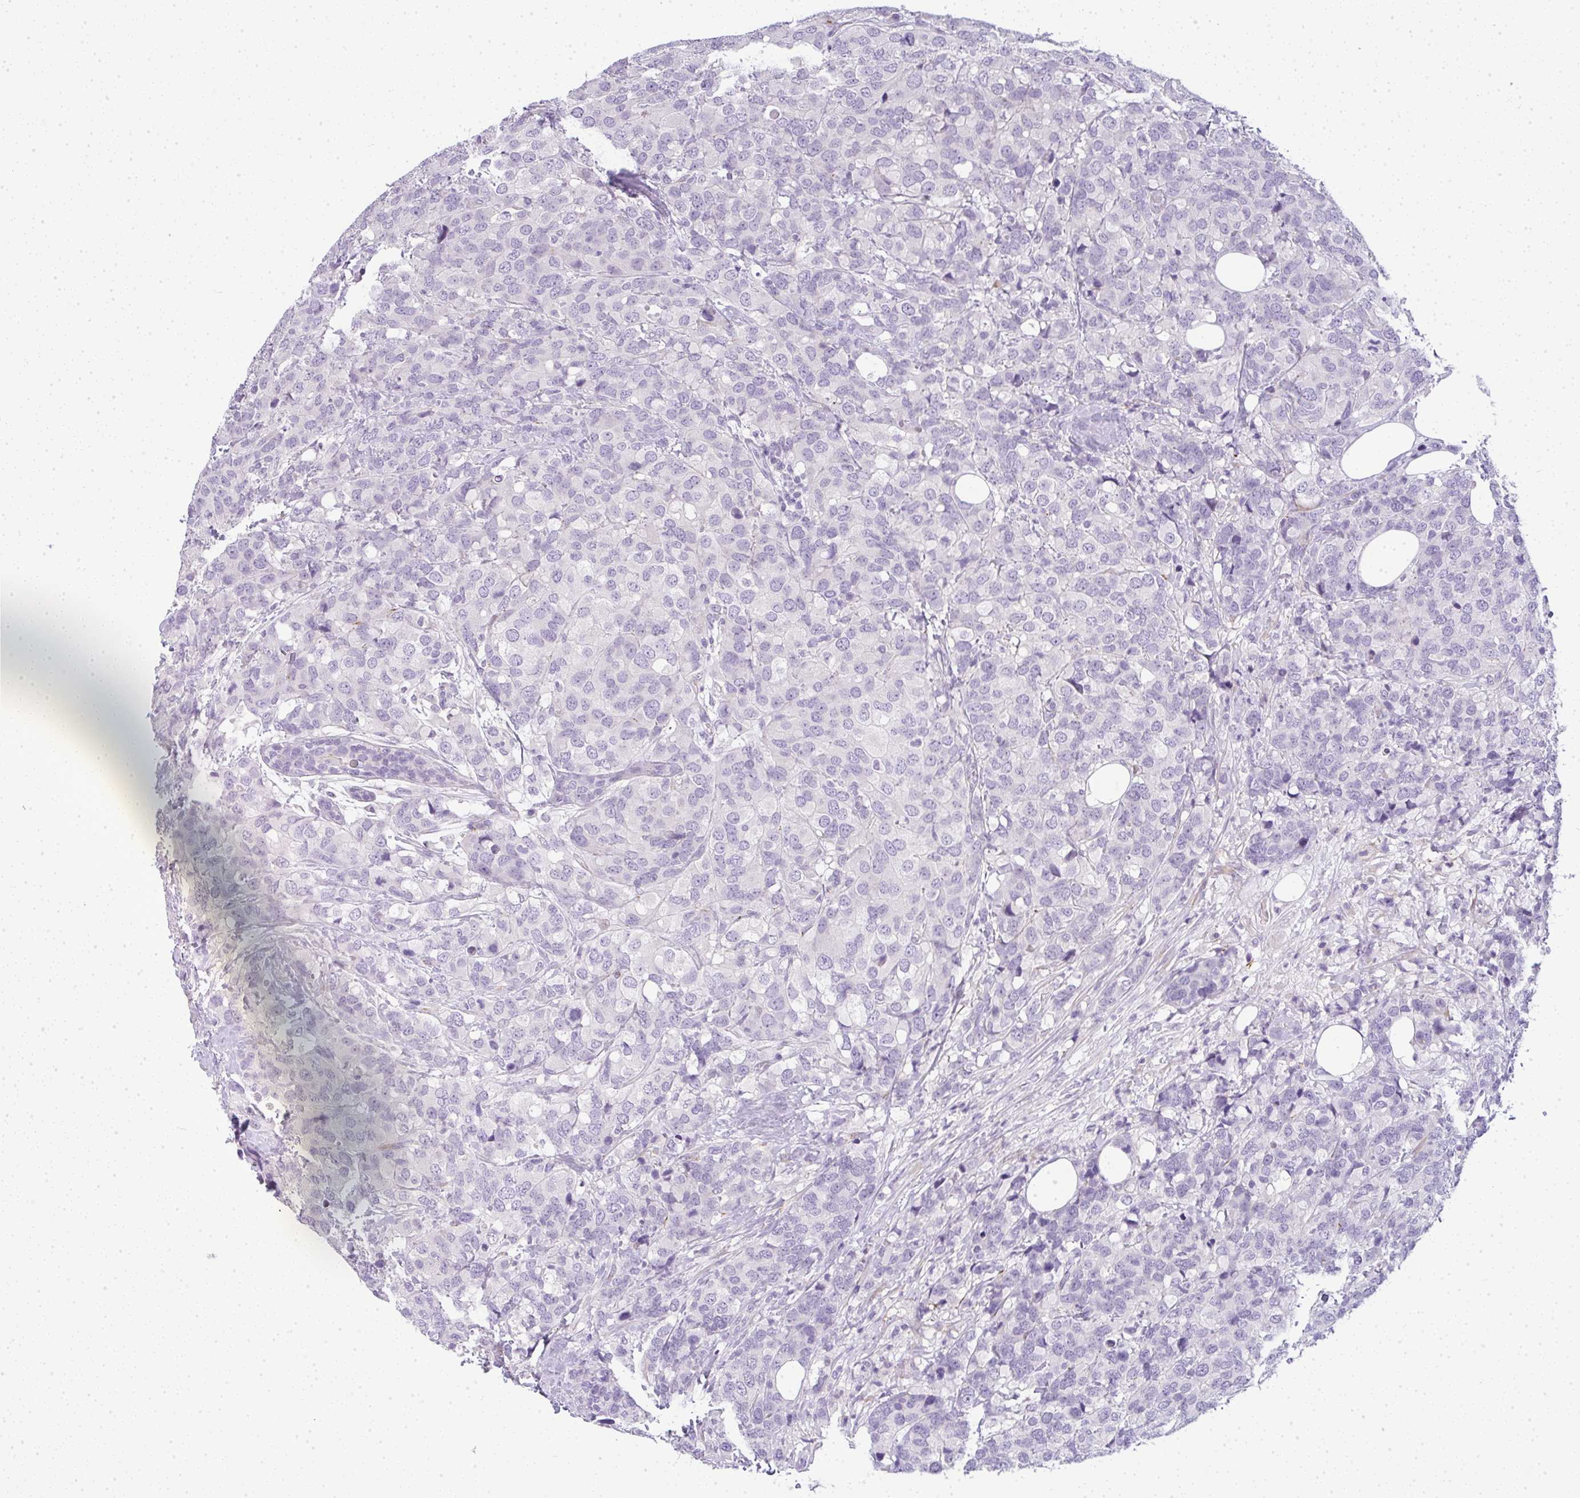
{"staining": {"intensity": "negative", "quantity": "none", "location": "none"}, "tissue": "breast cancer", "cell_type": "Tumor cells", "image_type": "cancer", "snomed": [{"axis": "morphology", "description": "Lobular carcinoma"}, {"axis": "topography", "description": "Breast"}], "caption": "DAB immunohistochemical staining of human breast lobular carcinoma reveals no significant expression in tumor cells.", "gene": "LPAR4", "patient": {"sex": "female", "age": 59}}